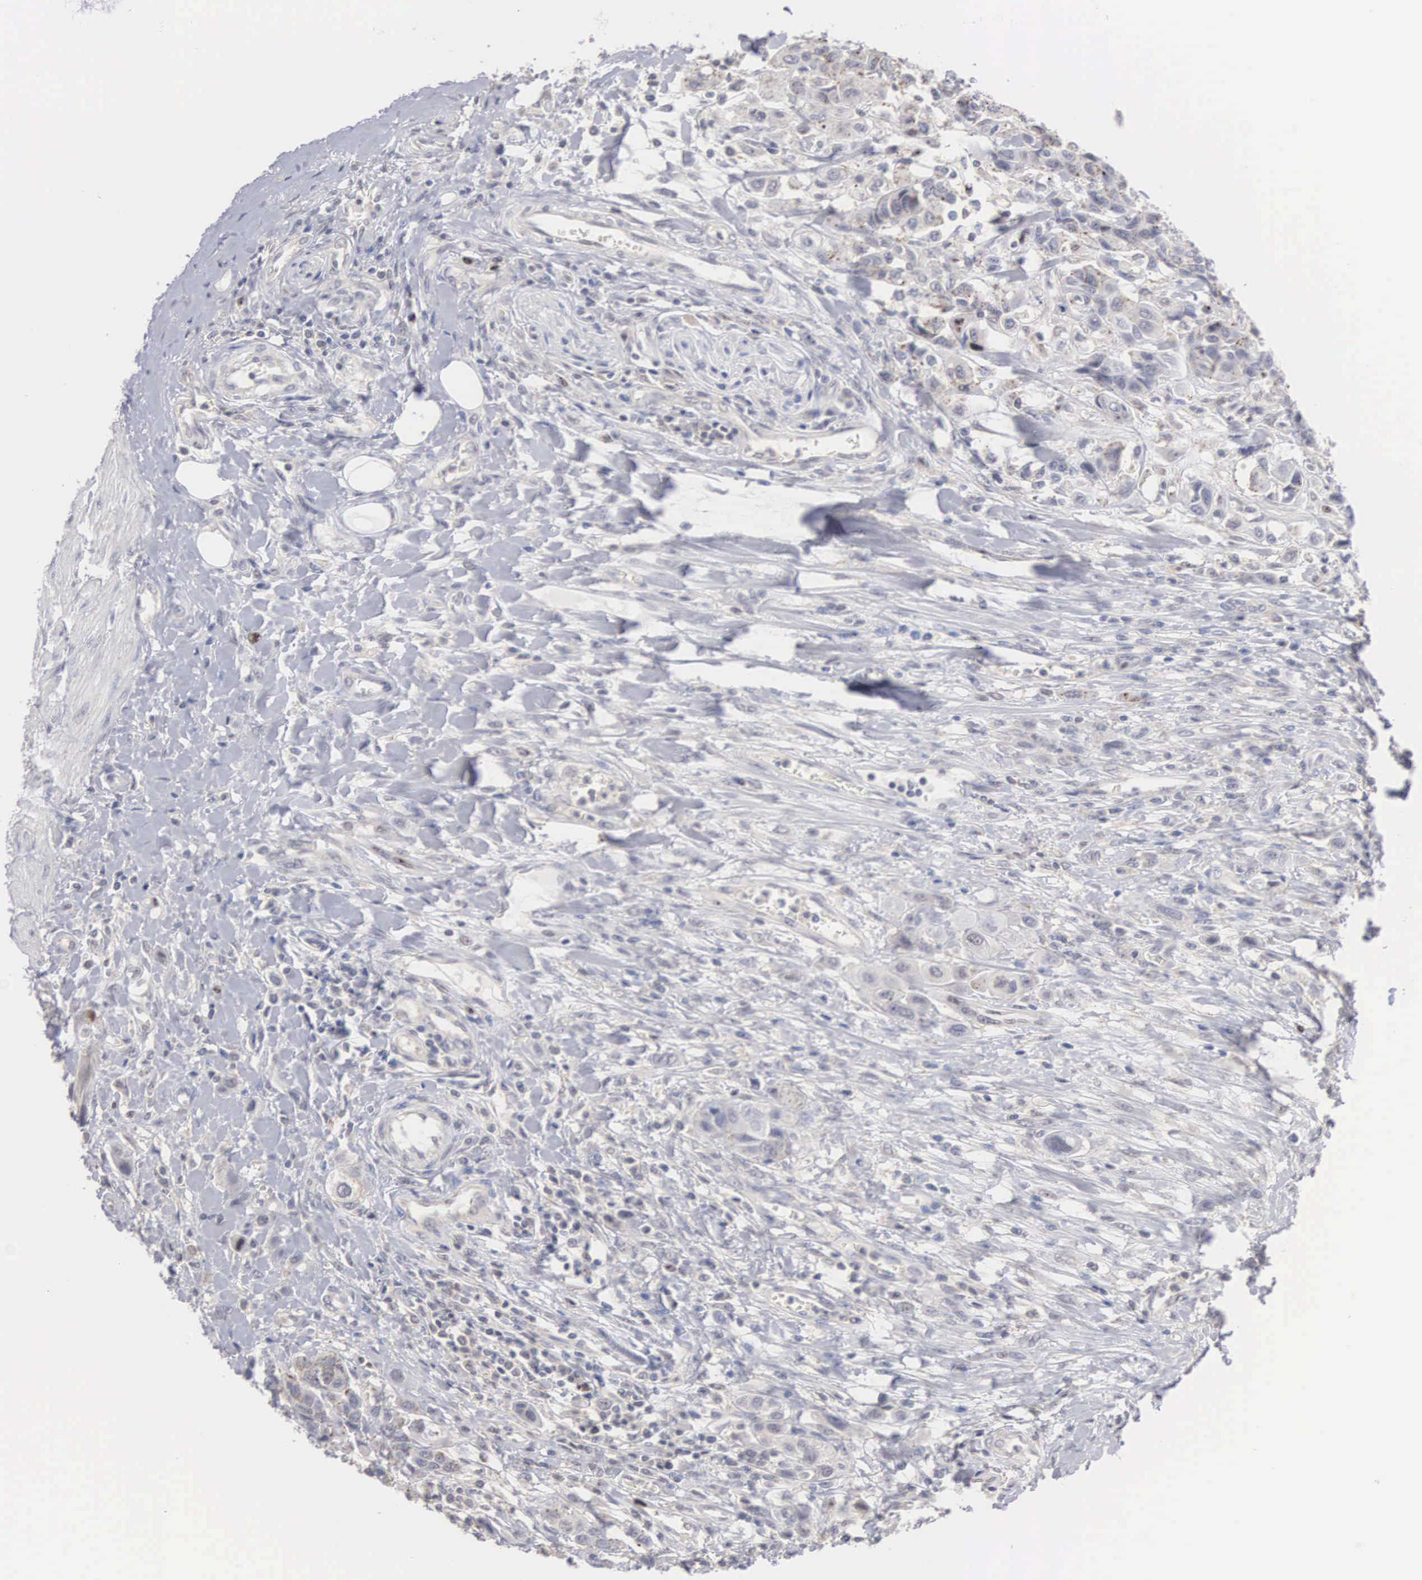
{"staining": {"intensity": "negative", "quantity": "none", "location": "none"}, "tissue": "urothelial cancer", "cell_type": "Tumor cells", "image_type": "cancer", "snomed": [{"axis": "morphology", "description": "Urothelial carcinoma, High grade"}, {"axis": "topography", "description": "Urinary bladder"}], "caption": "Immunohistochemistry micrograph of human urothelial cancer stained for a protein (brown), which reveals no positivity in tumor cells. Nuclei are stained in blue.", "gene": "KDM6A", "patient": {"sex": "male", "age": 50}}